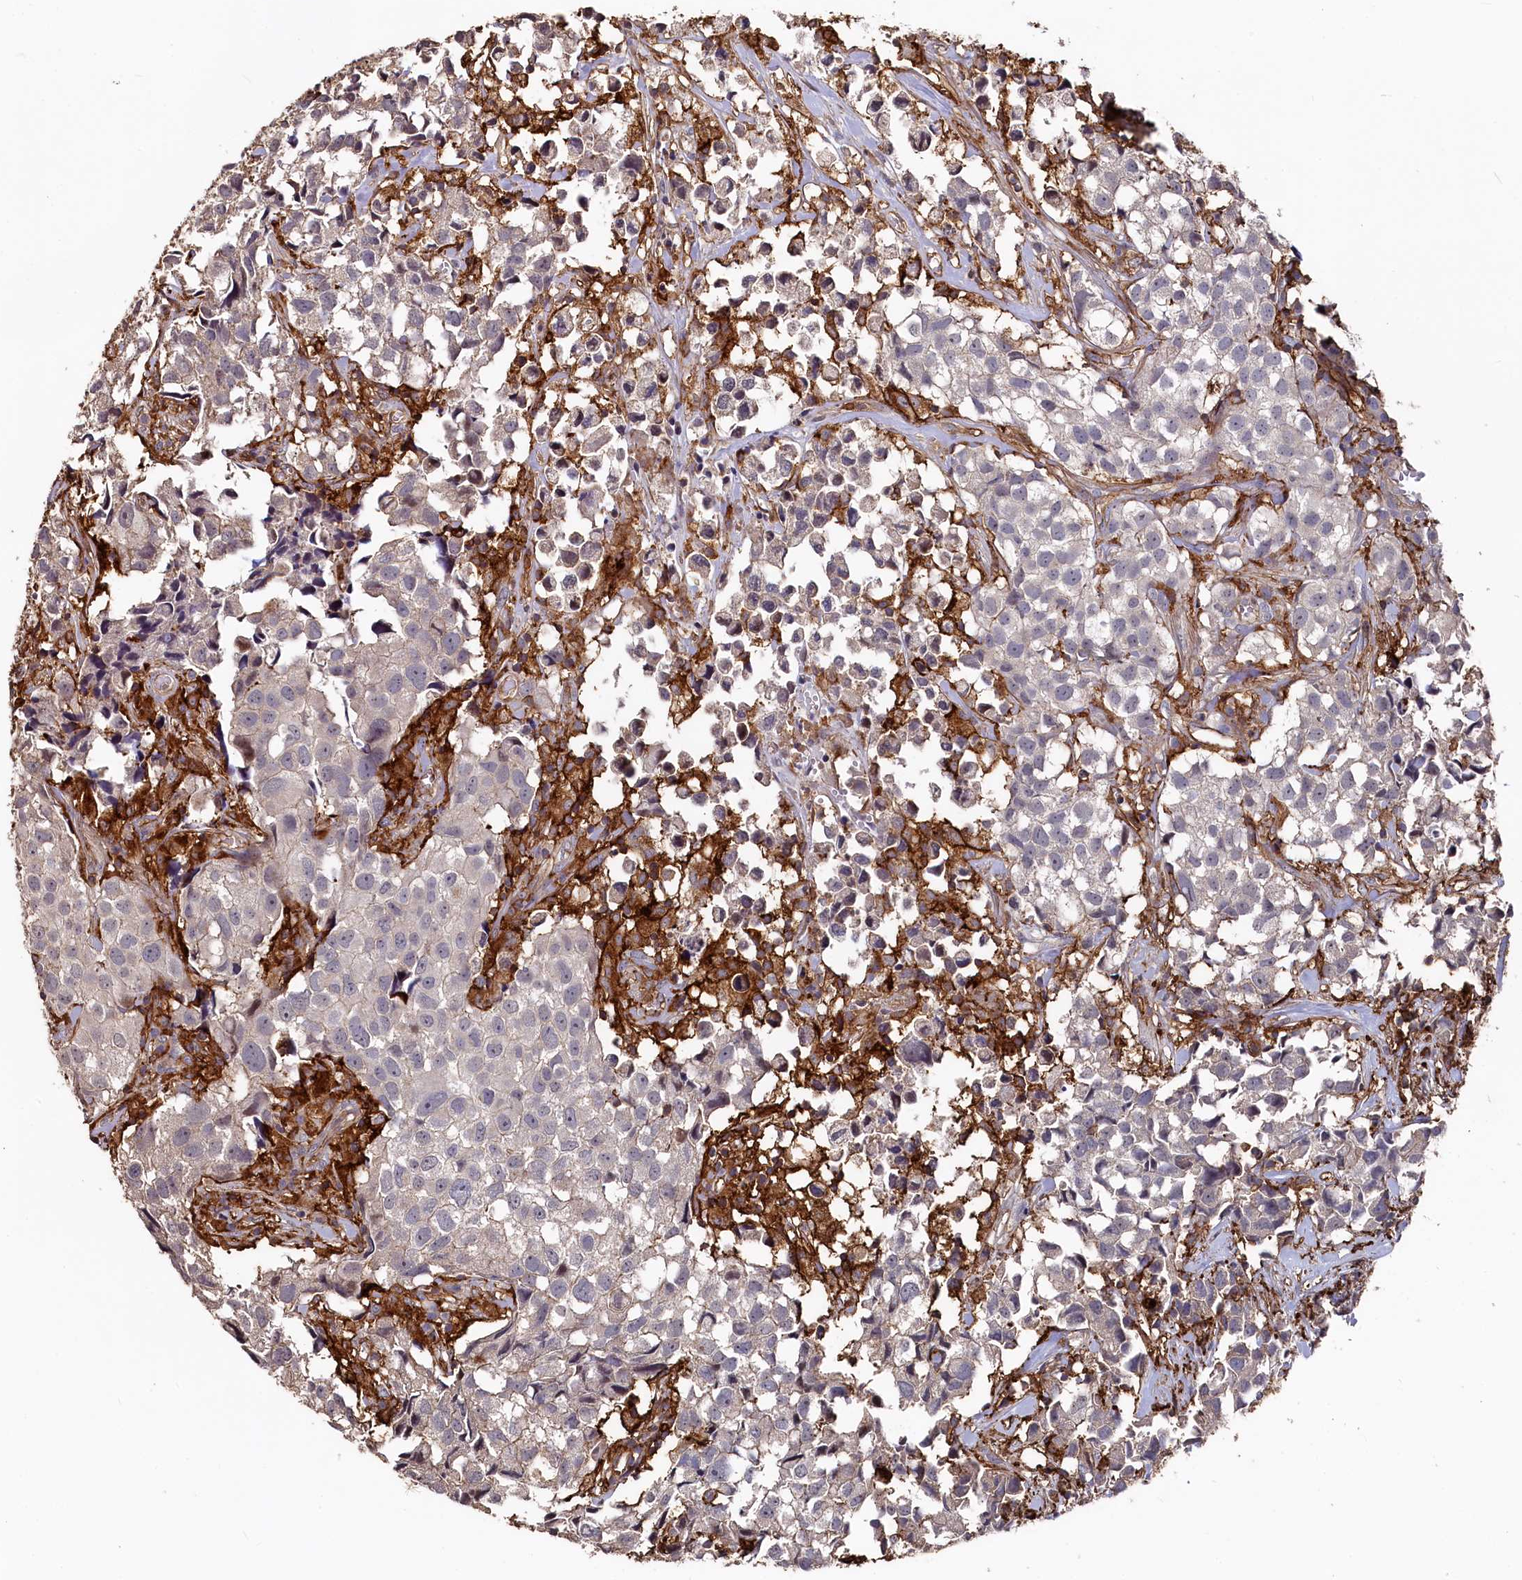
{"staining": {"intensity": "negative", "quantity": "none", "location": "none"}, "tissue": "urothelial cancer", "cell_type": "Tumor cells", "image_type": "cancer", "snomed": [{"axis": "morphology", "description": "Urothelial carcinoma, High grade"}, {"axis": "topography", "description": "Urinary bladder"}], "caption": "Immunohistochemistry image of human high-grade urothelial carcinoma stained for a protein (brown), which displays no staining in tumor cells.", "gene": "PLEKHO2", "patient": {"sex": "female", "age": 75}}